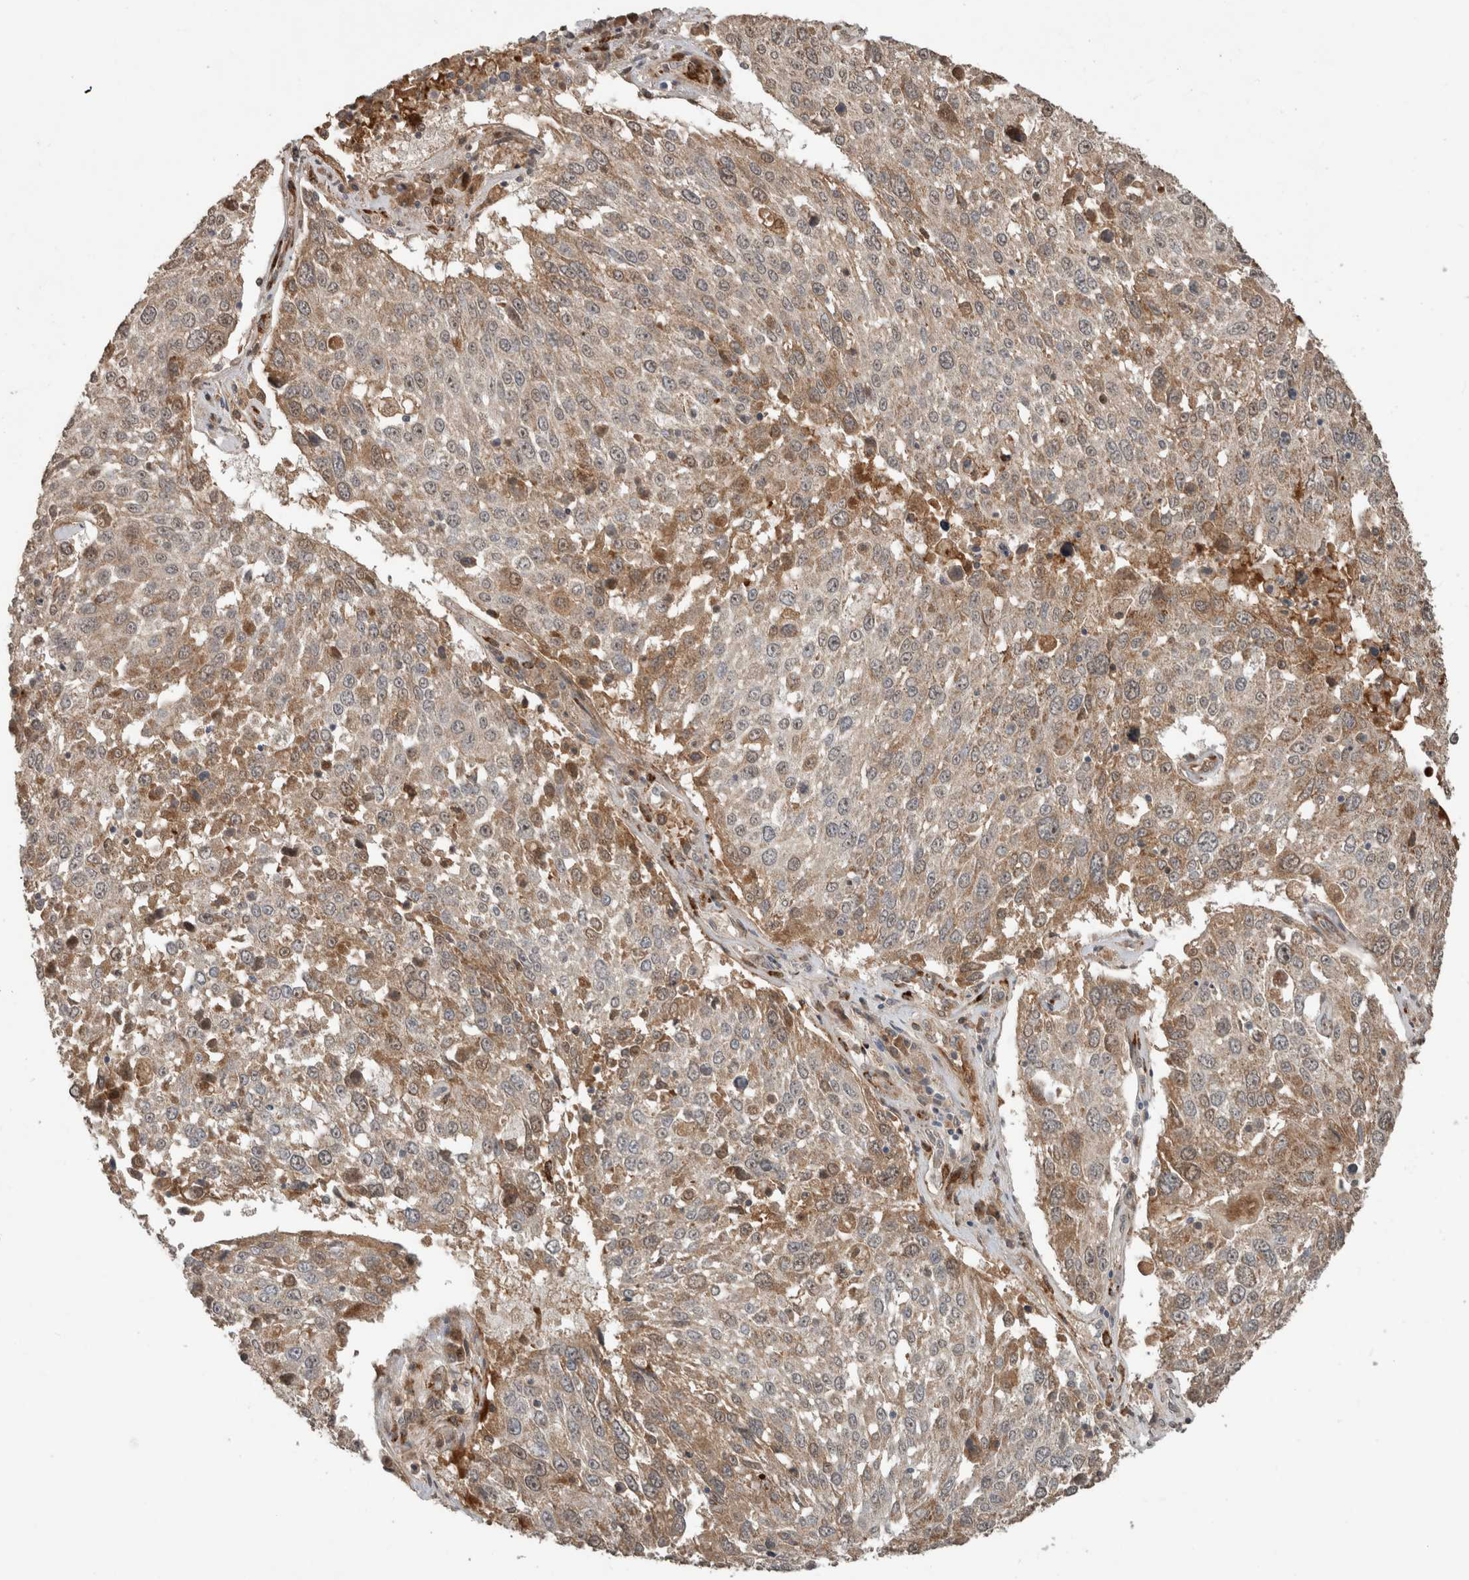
{"staining": {"intensity": "moderate", "quantity": "<25%", "location": "cytoplasmic/membranous"}, "tissue": "lung cancer", "cell_type": "Tumor cells", "image_type": "cancer", "snomed": [{"axis": "morphology", "description": "Squamous cell carcinoma, NOS"}, {"axis": "topography", "description": "Lung"}], "caption": "The photomicrograph demonstrates immunohistochemical staining of lung squamous cell carcinoma. There is moderate cytoplasmic/membranous staining is appreciated in approximately <25% of tumor cells.", "gene": "FAM3A", "patient": {"sex": "male", "age": 65}}